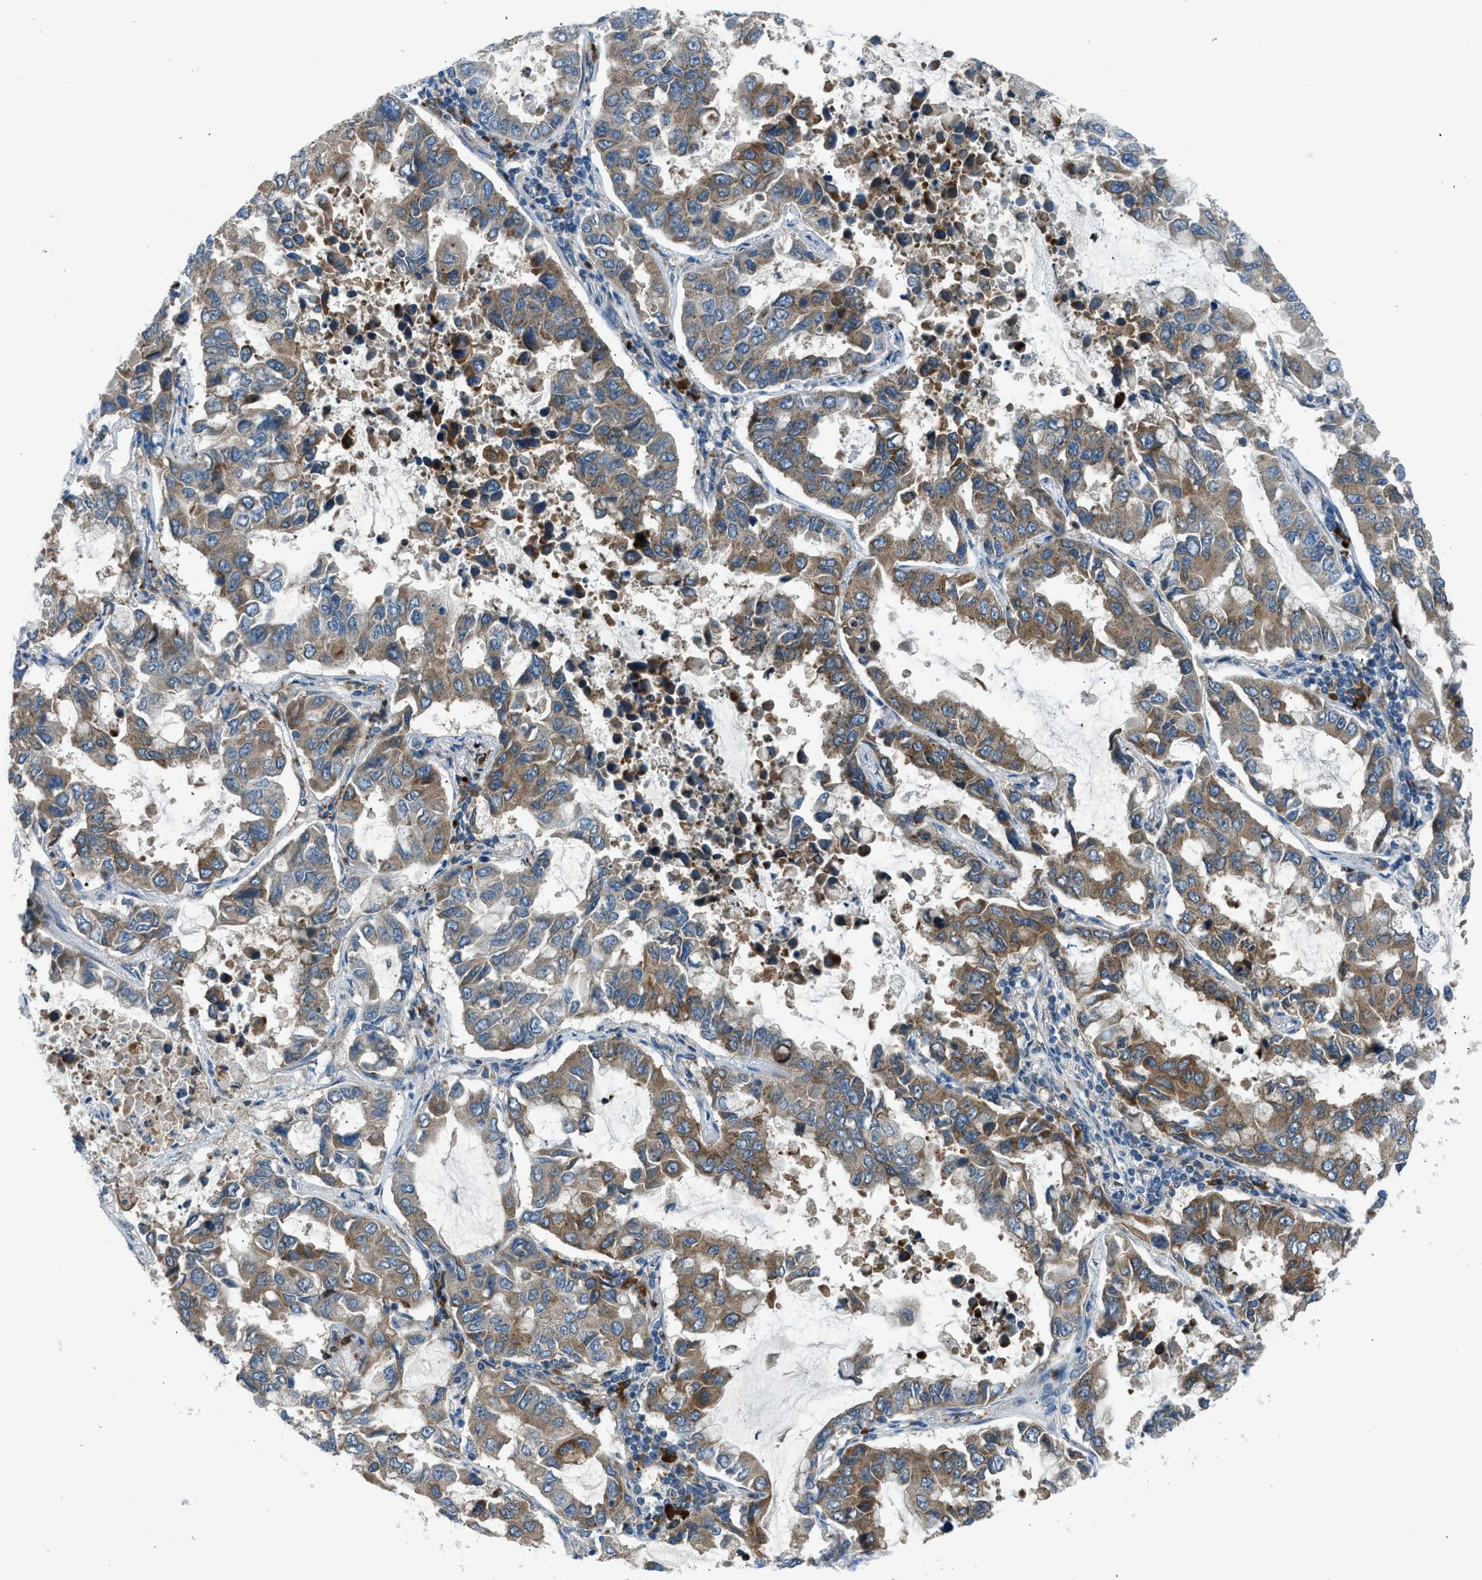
{"staining": {"intensity": "moderate", "quantity": "25%-75%", "location": "cytoplasmic/membranous"}, "tissue": "lung cancer", "cell_type": "Tumor cells", "image_type": "cancer", "snomed": [{"axis": "morphology", "description": "Adenocarcinoma, NOS"}, {"axis": "topography", "description": "Lung"}], "caption": "The photomicrograph exhibits staining of lung cancer (adenocarcinoma), revealing moderate cytoplasmic/membranous protein expression (brown color) within tumor cells. (Brightfield microscopy of DAB IHC at high magnification).", "gene": "EDARADD", "patient": {"sex": "male", "age": 64}}